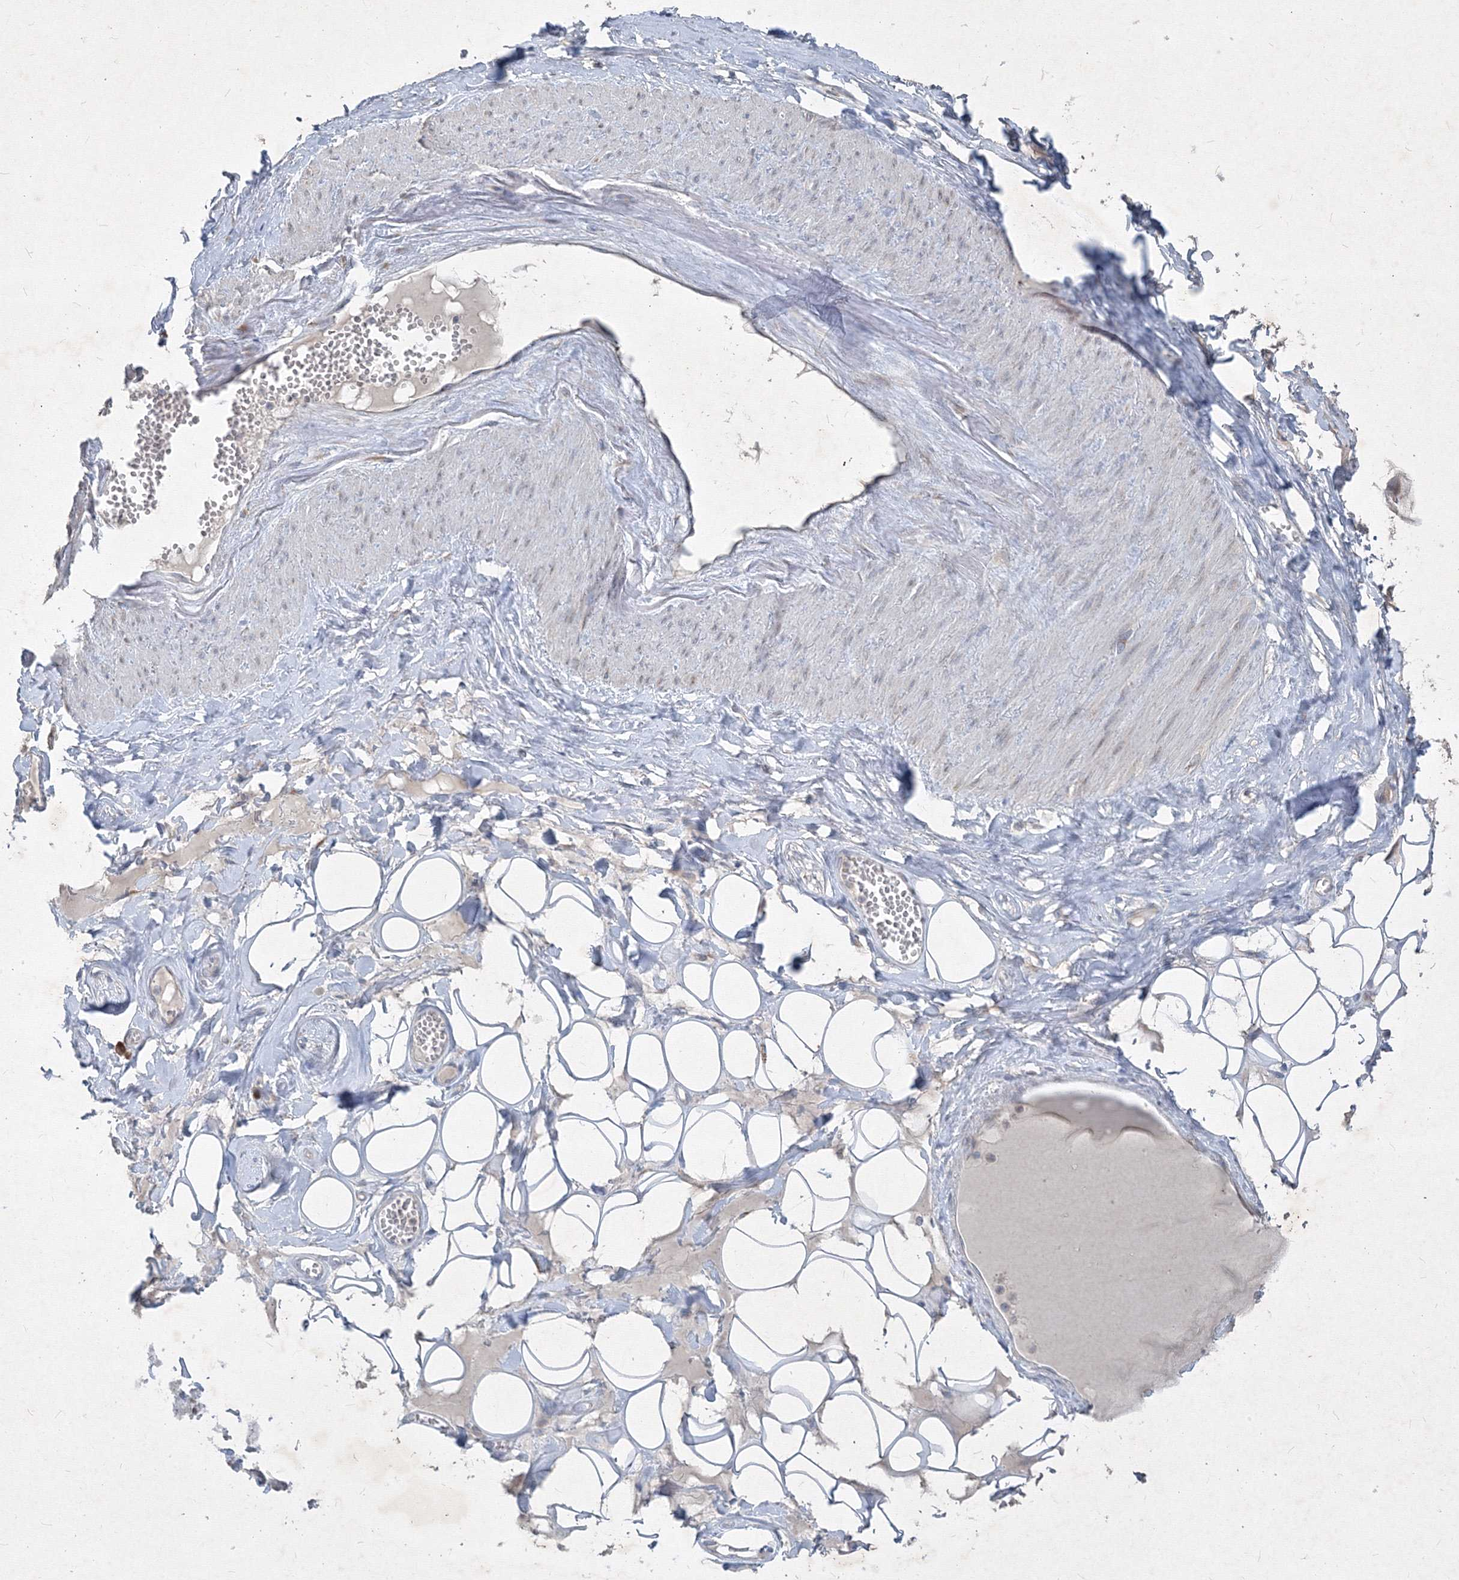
{"staining": {"intensity": "negative", "quantity": "none", "location": "none"}, "tissue": "adipose tissue", "cell_type": "Adipocytes", "image_type": "normal", "snomed": [{"axis": "morphology", "description": "Normal tissue, NOS"}, {"axis": "morphology", "description": "Inflammation, NOS"}, {"axis": "topography", "description": "Salivary gland"}, {"axis": "topography", "description": "Peripheral nerve tissue"}], "caption": "Histopathology image shows no significant protein expression in adipocytes of unremarkable adipose tissue. (DAB (3,3'-diaminobenzidine) immunohistochemistry (IHC) visualized using brightfield microscopy, high magnification).", "gene": "IFNAR1", "patient": {"sex": "female", "age": 75}}